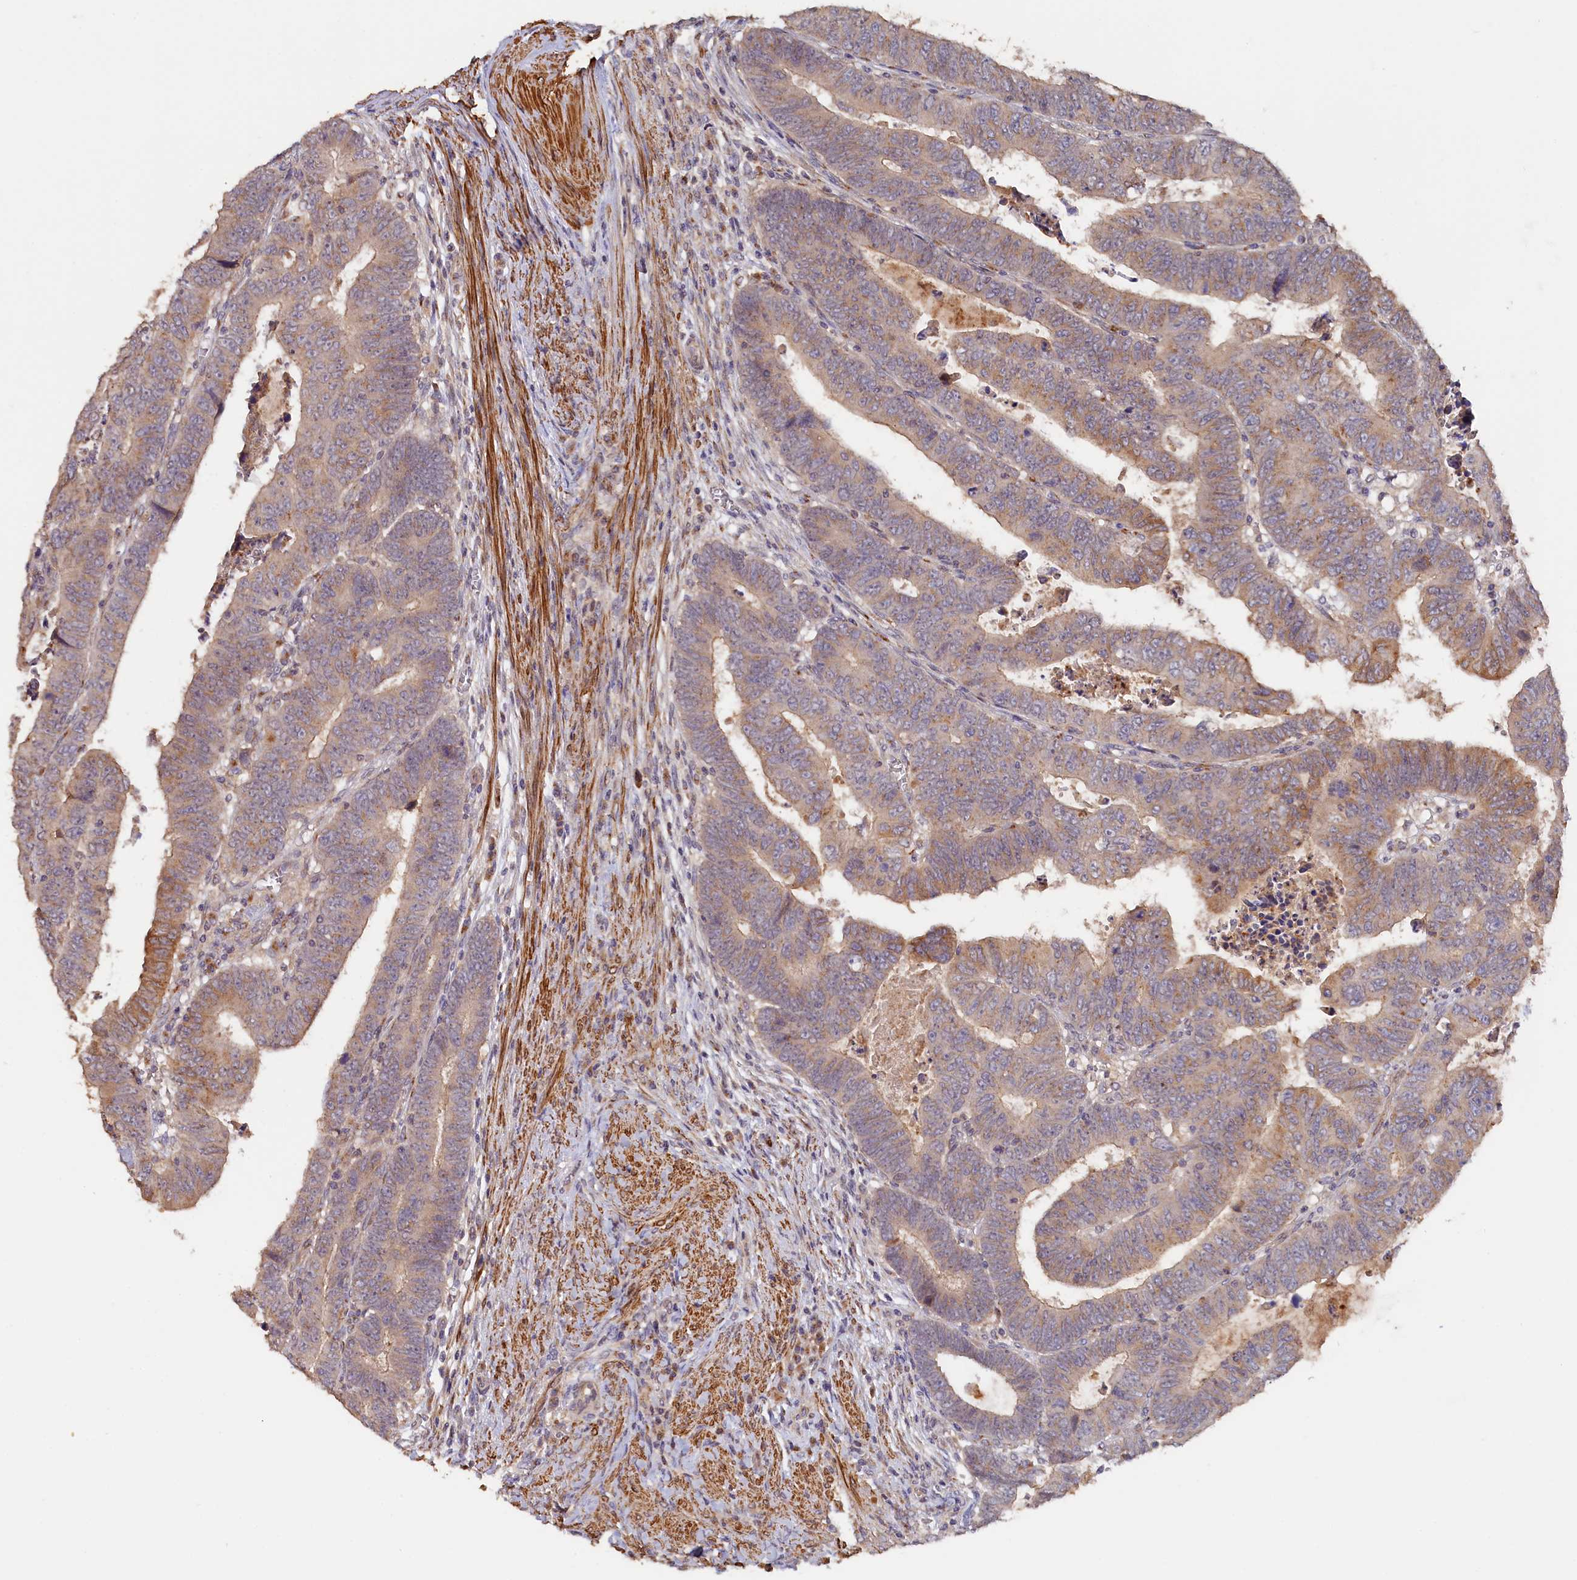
{"staining": {"intensity": "moderate", "quantity": ">75%", "location": "cytoplasmic/membranous"}, "tissue": "colorectal cancer", "cell_type": "Tumor cells", "image_type": "cancer", "snomed": [{"axis": "morphology", "description": "Normal tissue, NOS"}, {"axis": "morphology", "description": "Adenocarcinoma, NOS"}, {"axis": "topography", "description": "Rectum"}], "caption": "Immunohistochemistry (IHC) micrograph of neoplastic tissue: human colorectal cancer stained using IHC exhibits medium levels of moderate protein expression localized specifically in the cytoplasmic/membranous of tumor cells, appearing as a cytoplasmic/membranous brown color.", "gene": "TANGO6", "patient": {"sex": "female", "age": 65}}